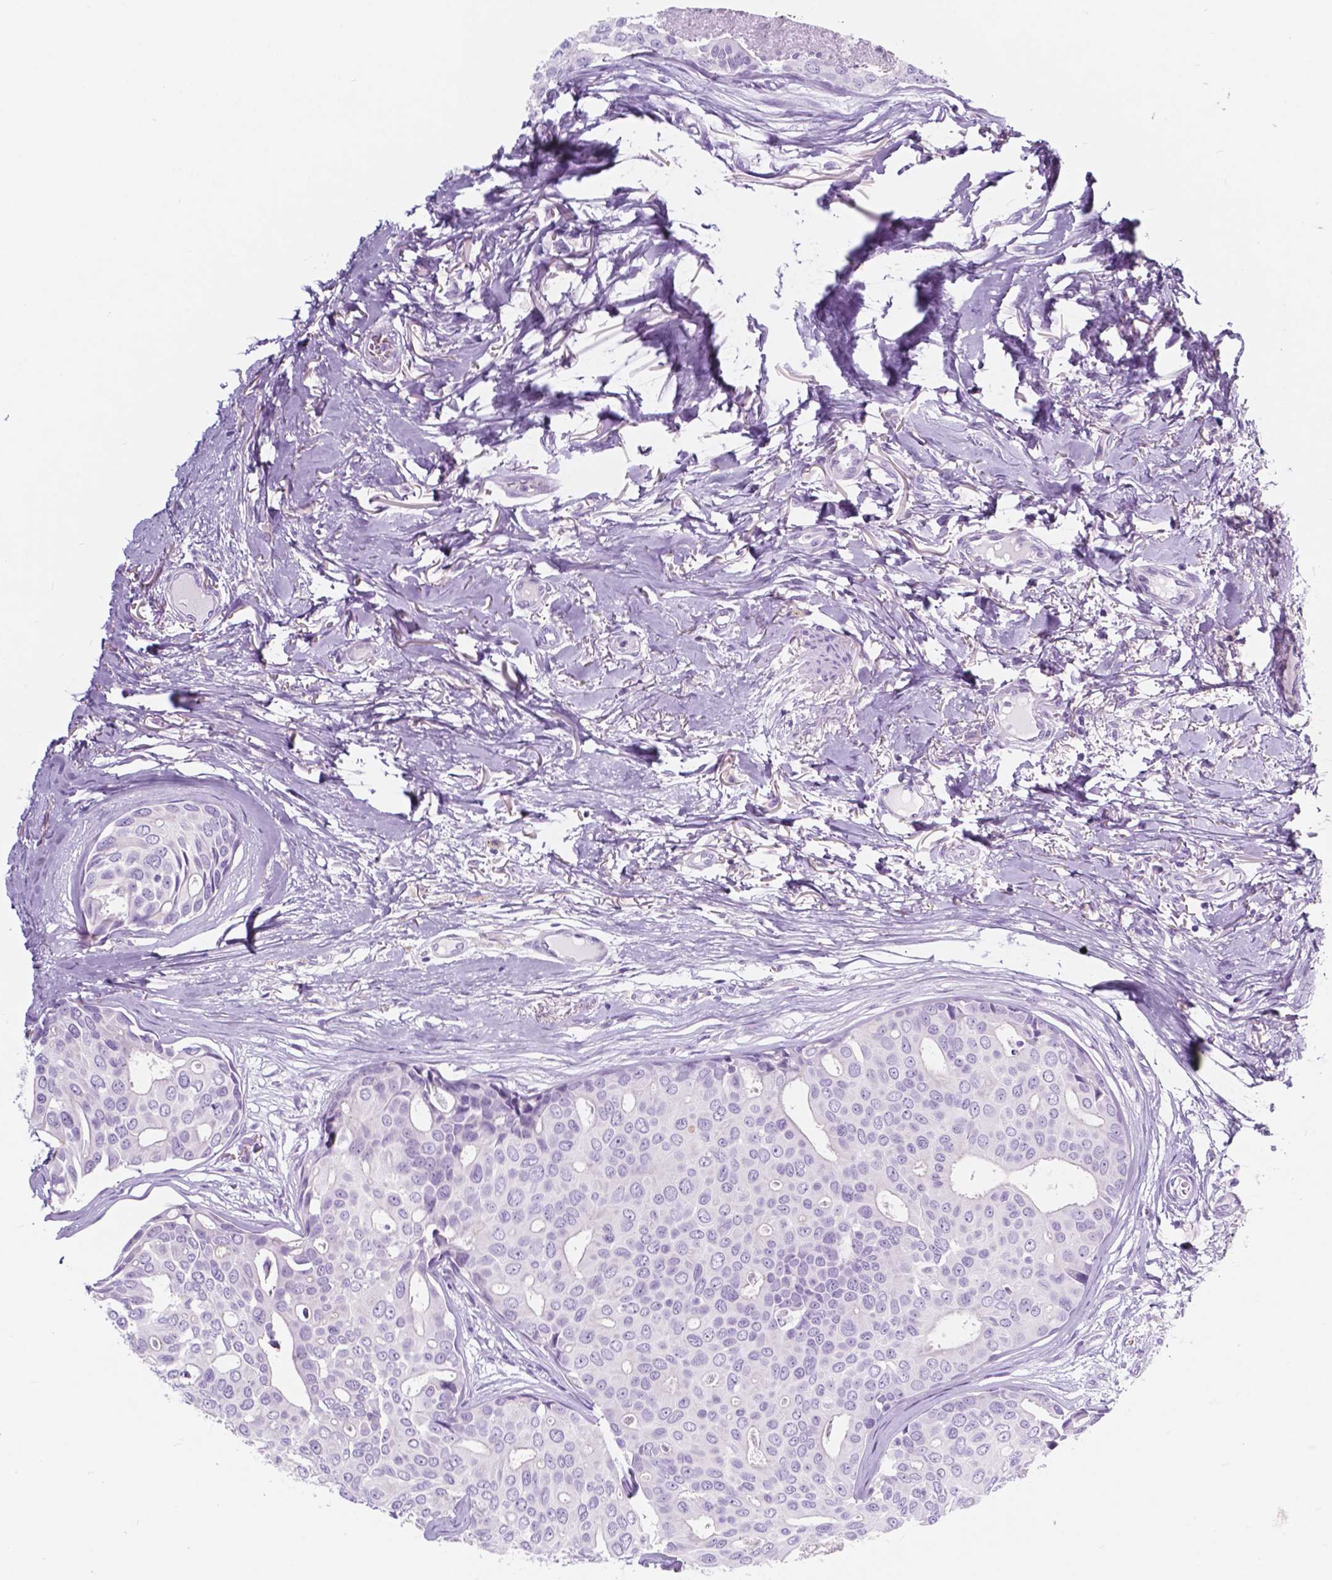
{"staining": {"intensity": "negative", "quantity": "none", "location": "none"}, "tissue": "breast cancer", "cell_type": "Tumor cells", "image_type": "cancer", "snomed": [{"axis": "morphology", "description": "Duct carcinoma"}, {"axis": "topography", "description": "Breast"}], "caption": "Micrograph shows no significant protein expression in tumor cells of breast infiltrating ductal carcinoma. (Brightfield microscopy of DAB immunohistochemistry (IHC) at high magnification).", "gene": "CUZD1", "patient": {"sex": "female", "age": 54}}